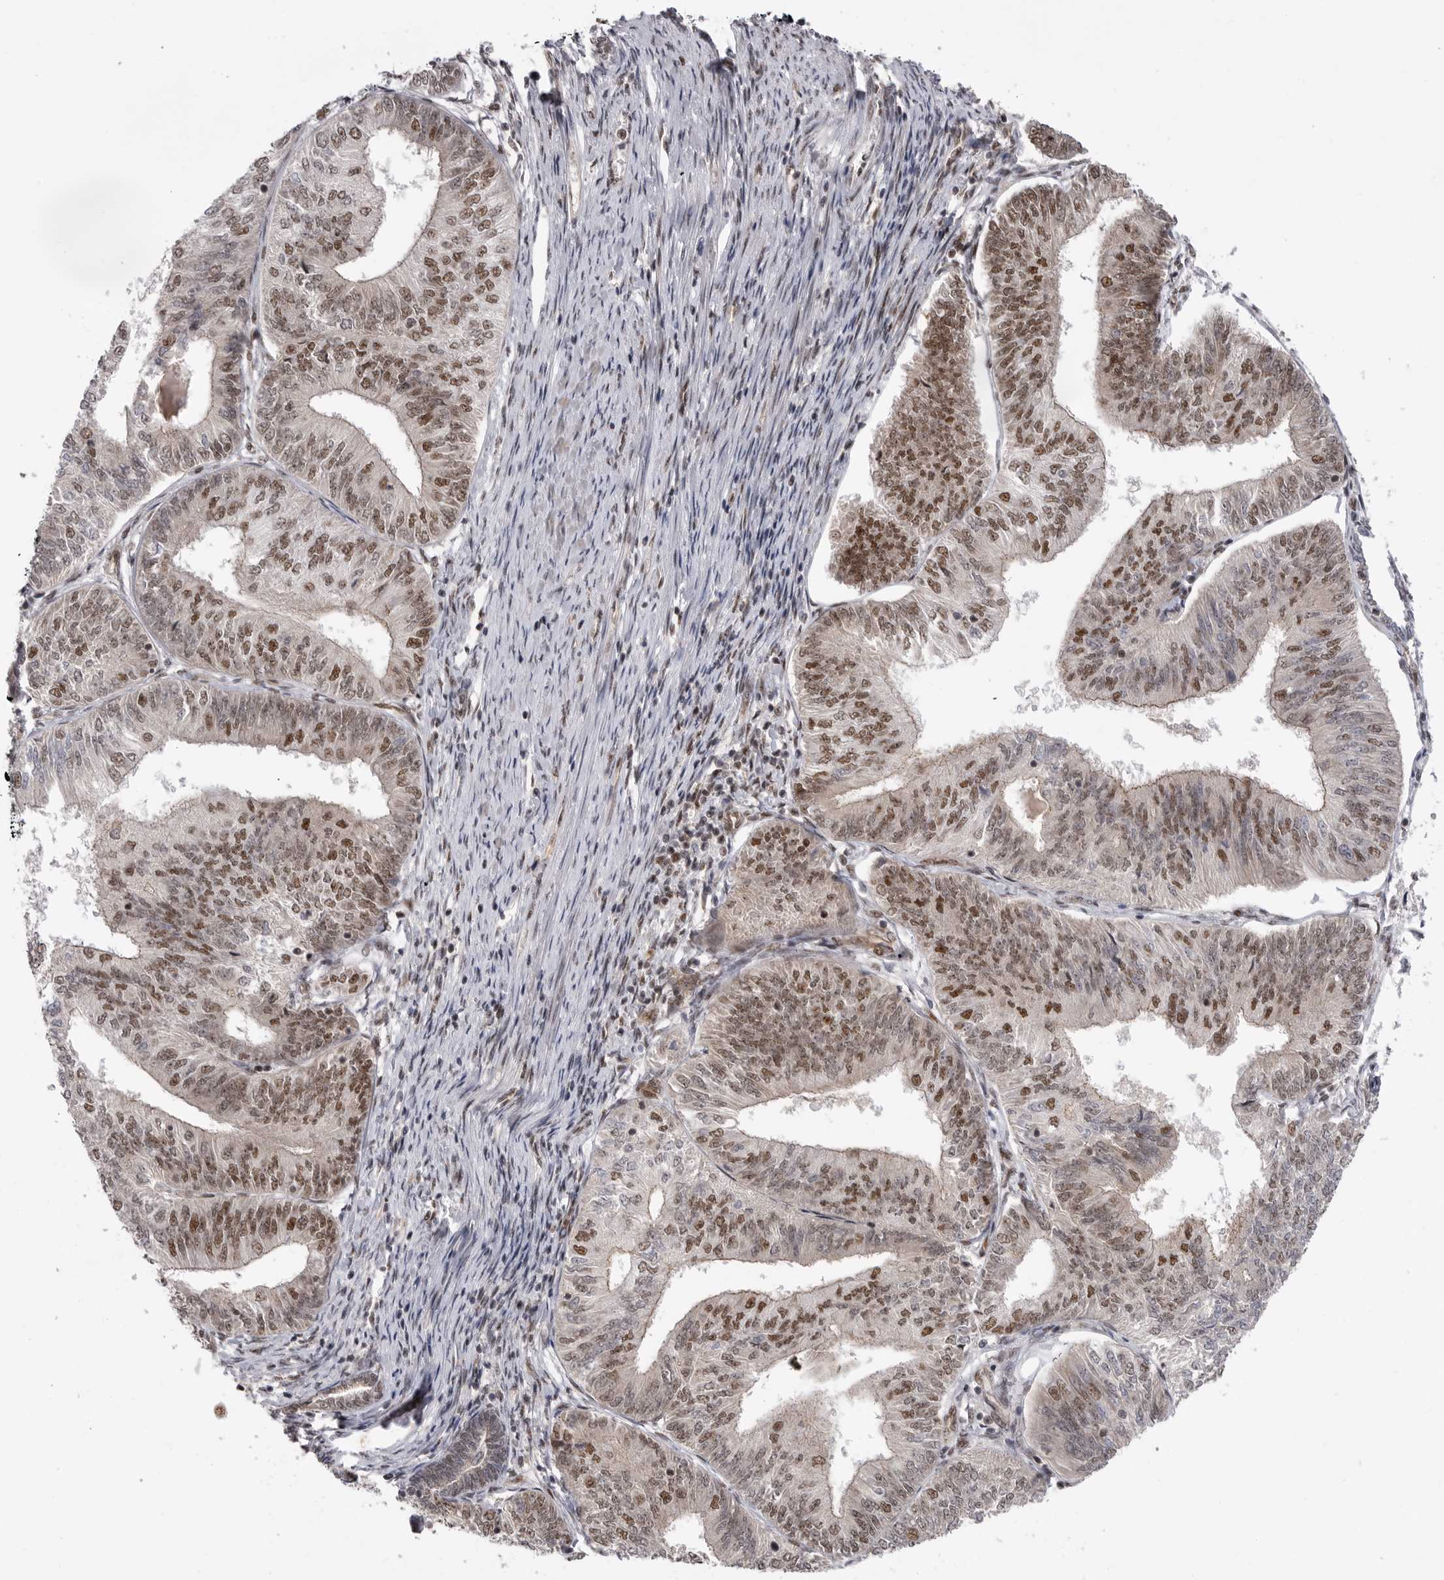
{"staining": {"intensity": "moderate", "quantity": ">75%", "location": "nuclear"}, "tissue": "endometrial cancer", "cell_type": "Tumor cells", "image_type": "cancer", "snomed": [{"axis": "morphology", "description": "Adenocarcinoma, NOS"}, {"axis": "topography", "description": "Endometrium"}], "caption": "Endometrial cancer was stained to show a protein in brown. There is medium levels of moderate nuclear positivity in approximately >75% of tumor cells.", "gene": "PPP1R8", "patient": {"sex": "female", "age": 58}}